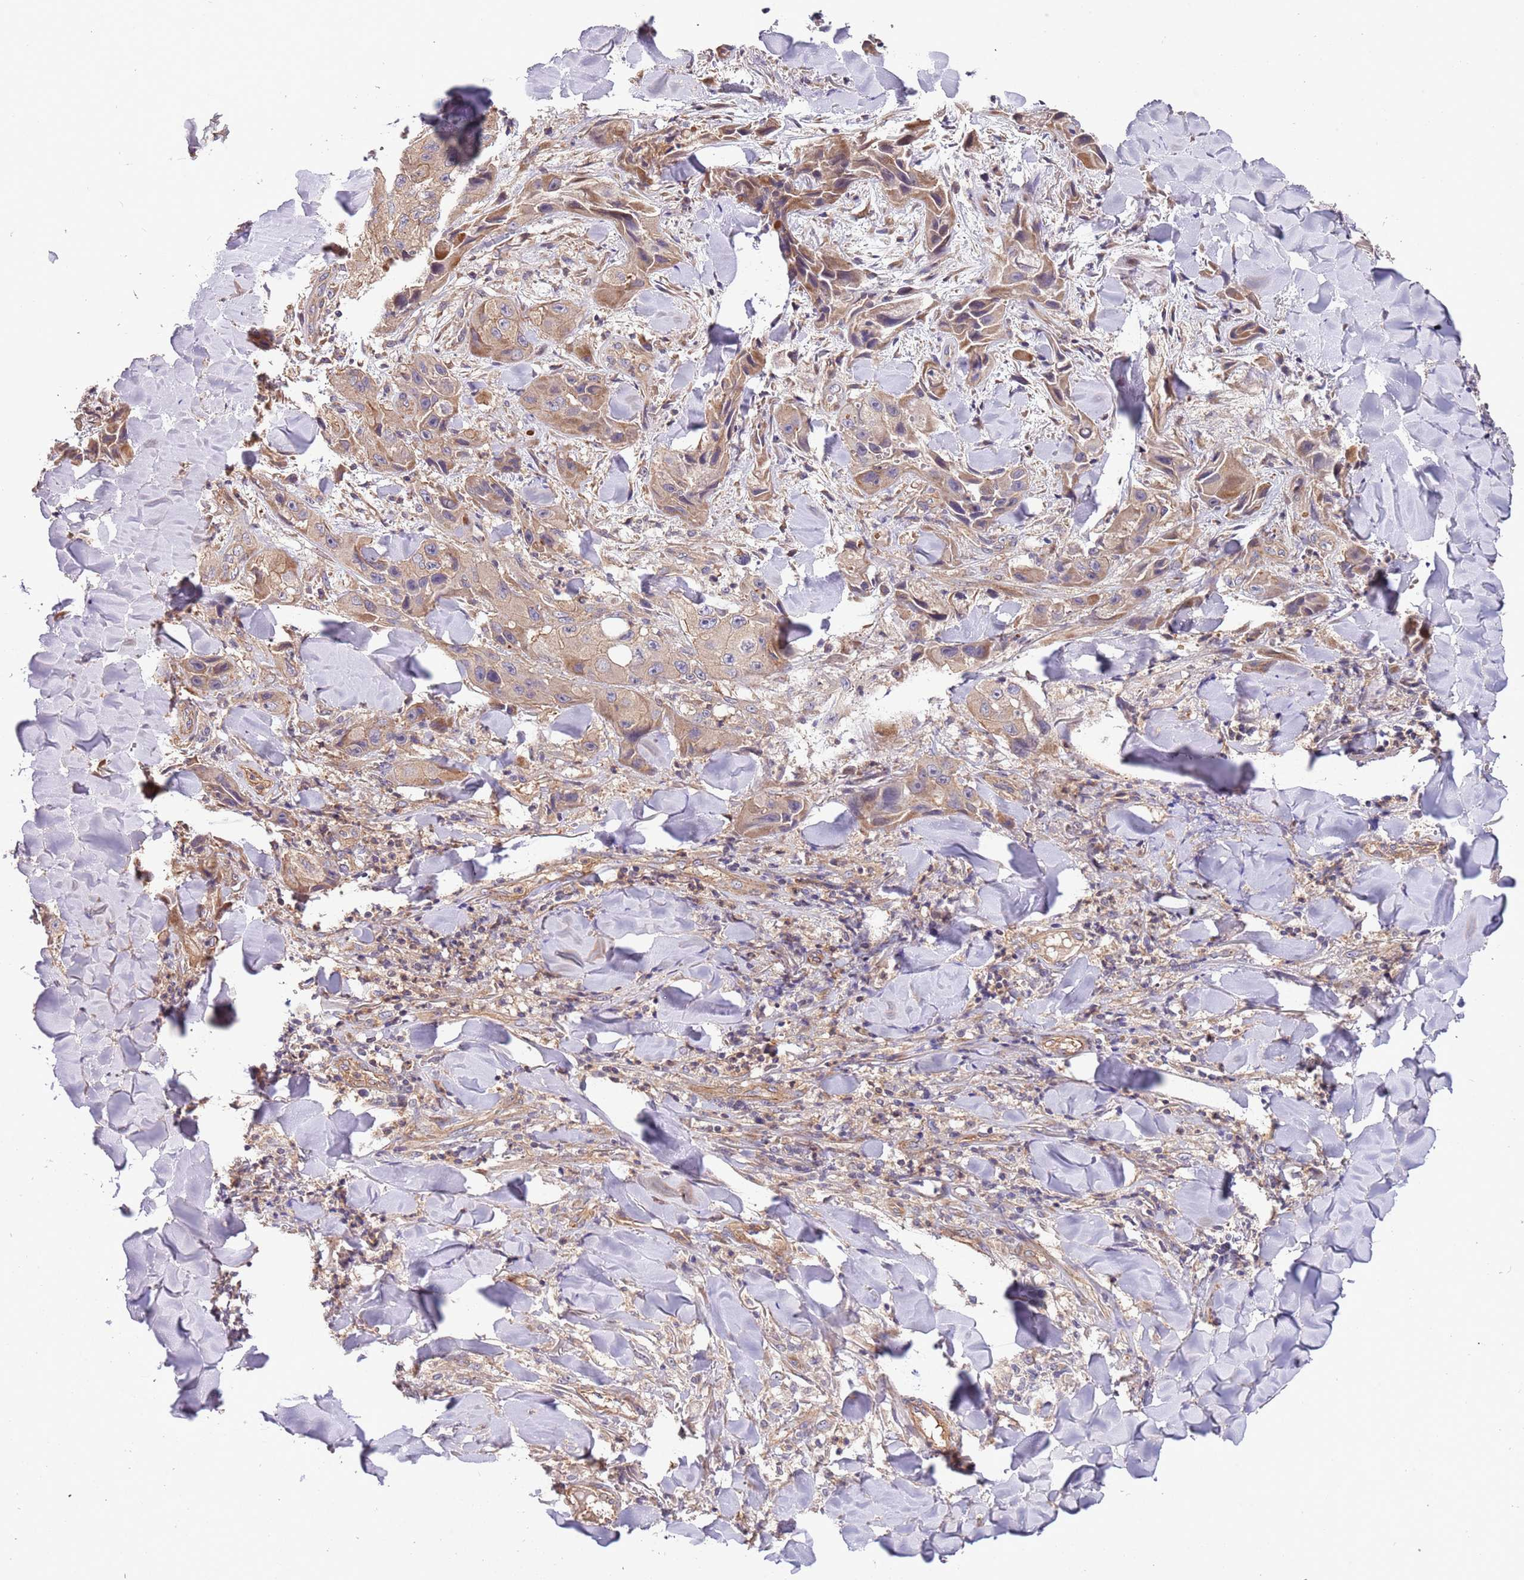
{"staining": {"intensity": "moderate", "quantity": ">75%", "location": "cytoplasmic/membranous"}, "tissue": "skin cancer", "cell_type": "Tumor cells", "image_type": "cancer", "snomed": [{"axis": "morphology", "description": "Squamous cell carcinoma, NOS"}, {"axis": "topography", "description": "Skin"}, {"axis": "topography", "description": "Subcutis"}], "caption": "Immunohistochemistry staining of squamous cell carcinoma (skin), which reveals medium levels of moderate cytoplasmic/membranous expression in about >75% of tumor cells indicating moderate cytoplasmic/membranous protein staining. The staining was performed using DAB (brown) for protein detection and nuclei were counterstained in hematoxylin (blue).", "gene": "LAMB4", "patient": {"sex": "male", "age": 73}}